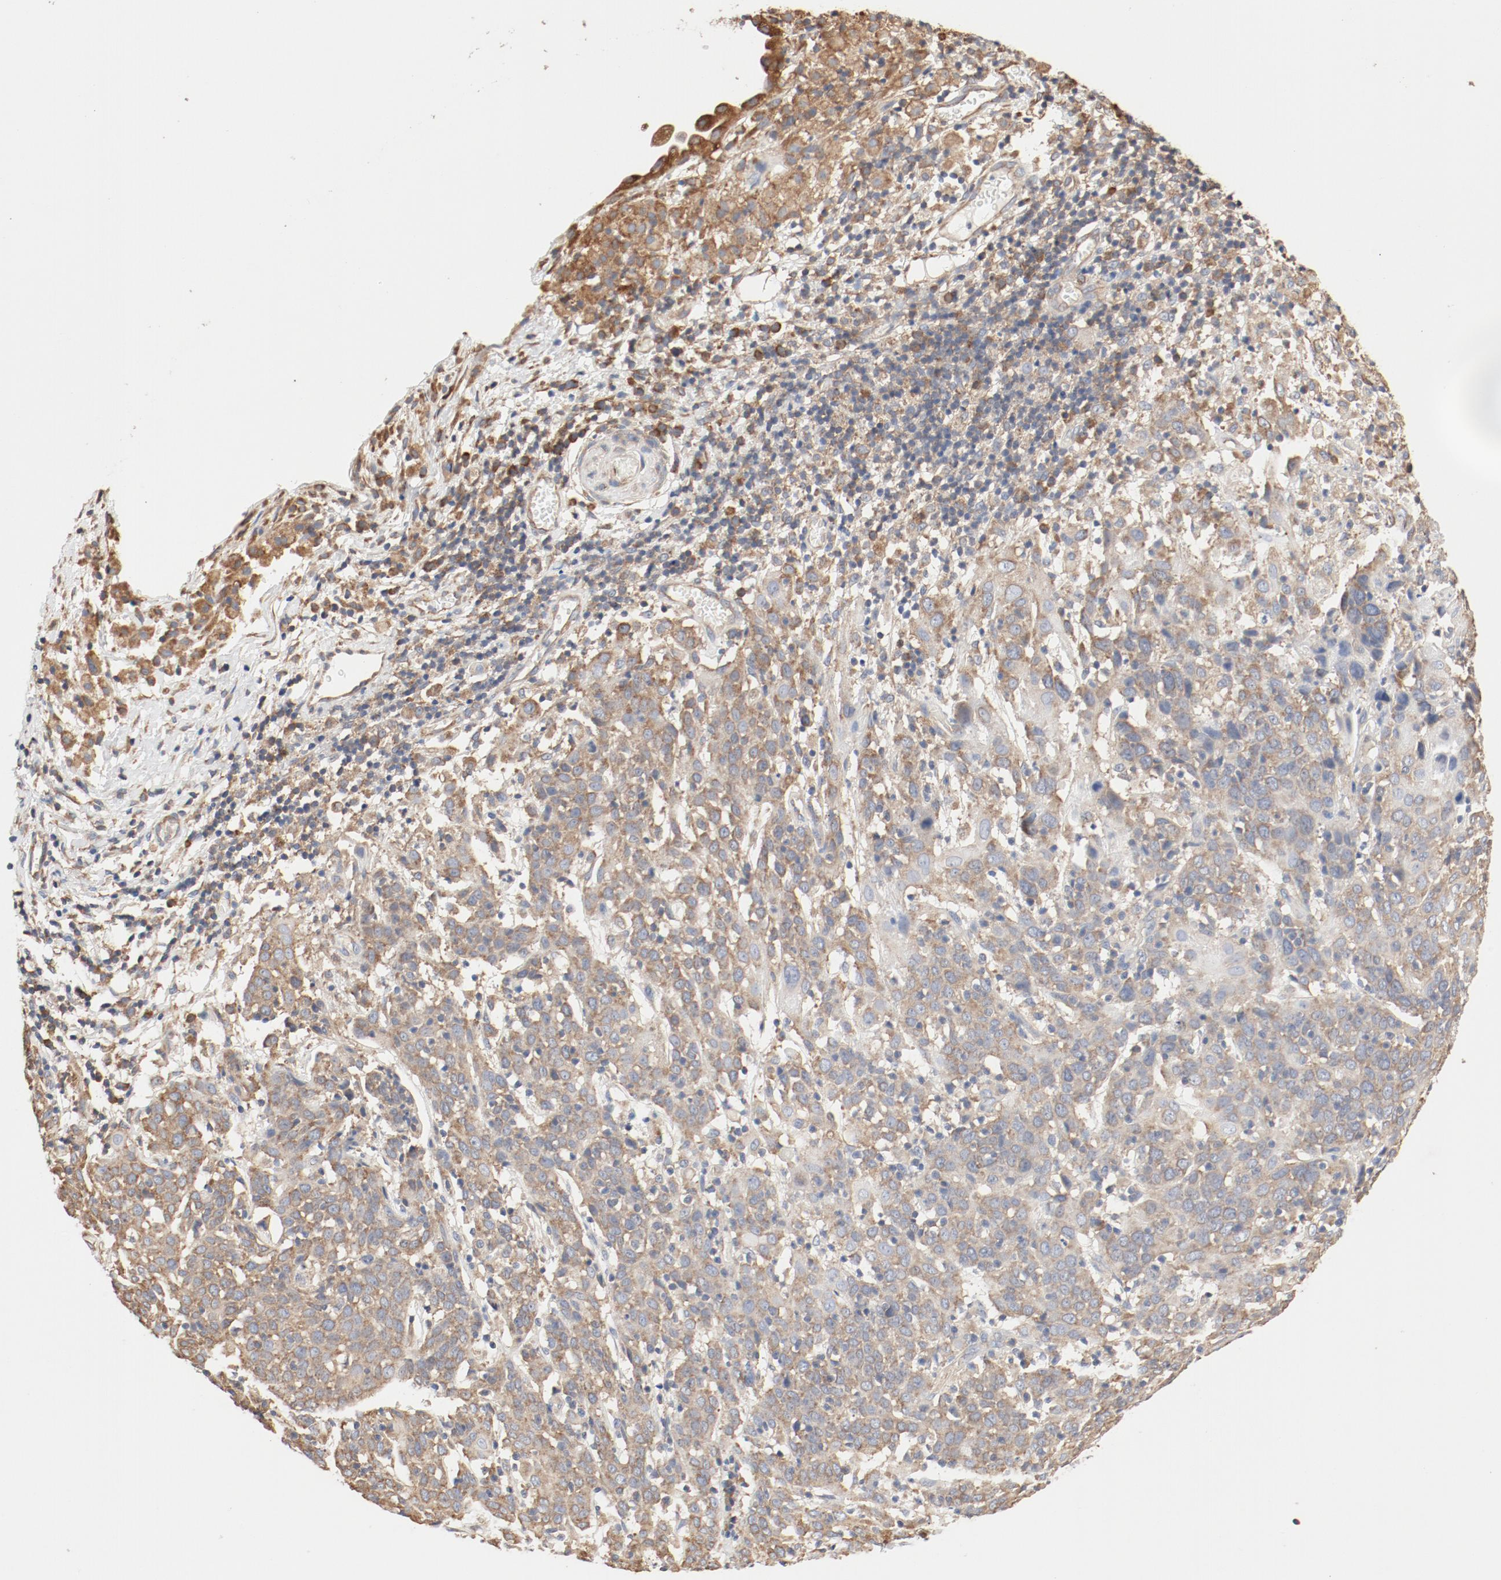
{"staining": {"intensity": "moderate", "quantity": ">75%", "location": "cytoplasmic/membranous"}, "tissue": "cervical cancer", "cell_type": "Tumor cells", "image_type": "cancer", "snomed": [{"axis": "morphology", "description": "Normal tissue, NOS"}, {"axis": "morphology", "description": "Squamous cell carcinoma, NOS"}, {"axis": "topography", "description": "Cervix"}], "caption": "Cervical cancer (squamous cell carcinoma) tissue exhibits moderate cytoplasmic/membranous staining in about >75% of tumor cells, visualized by immunohistochemistry. Using DAB (3,3'-diaminobenzidine) (brown) and hematoxylin (blue) stains, captured at high magnification using brightfield microscopy.", "gene": "RPS6", "patient": {"sex": "female", "age": 67}}